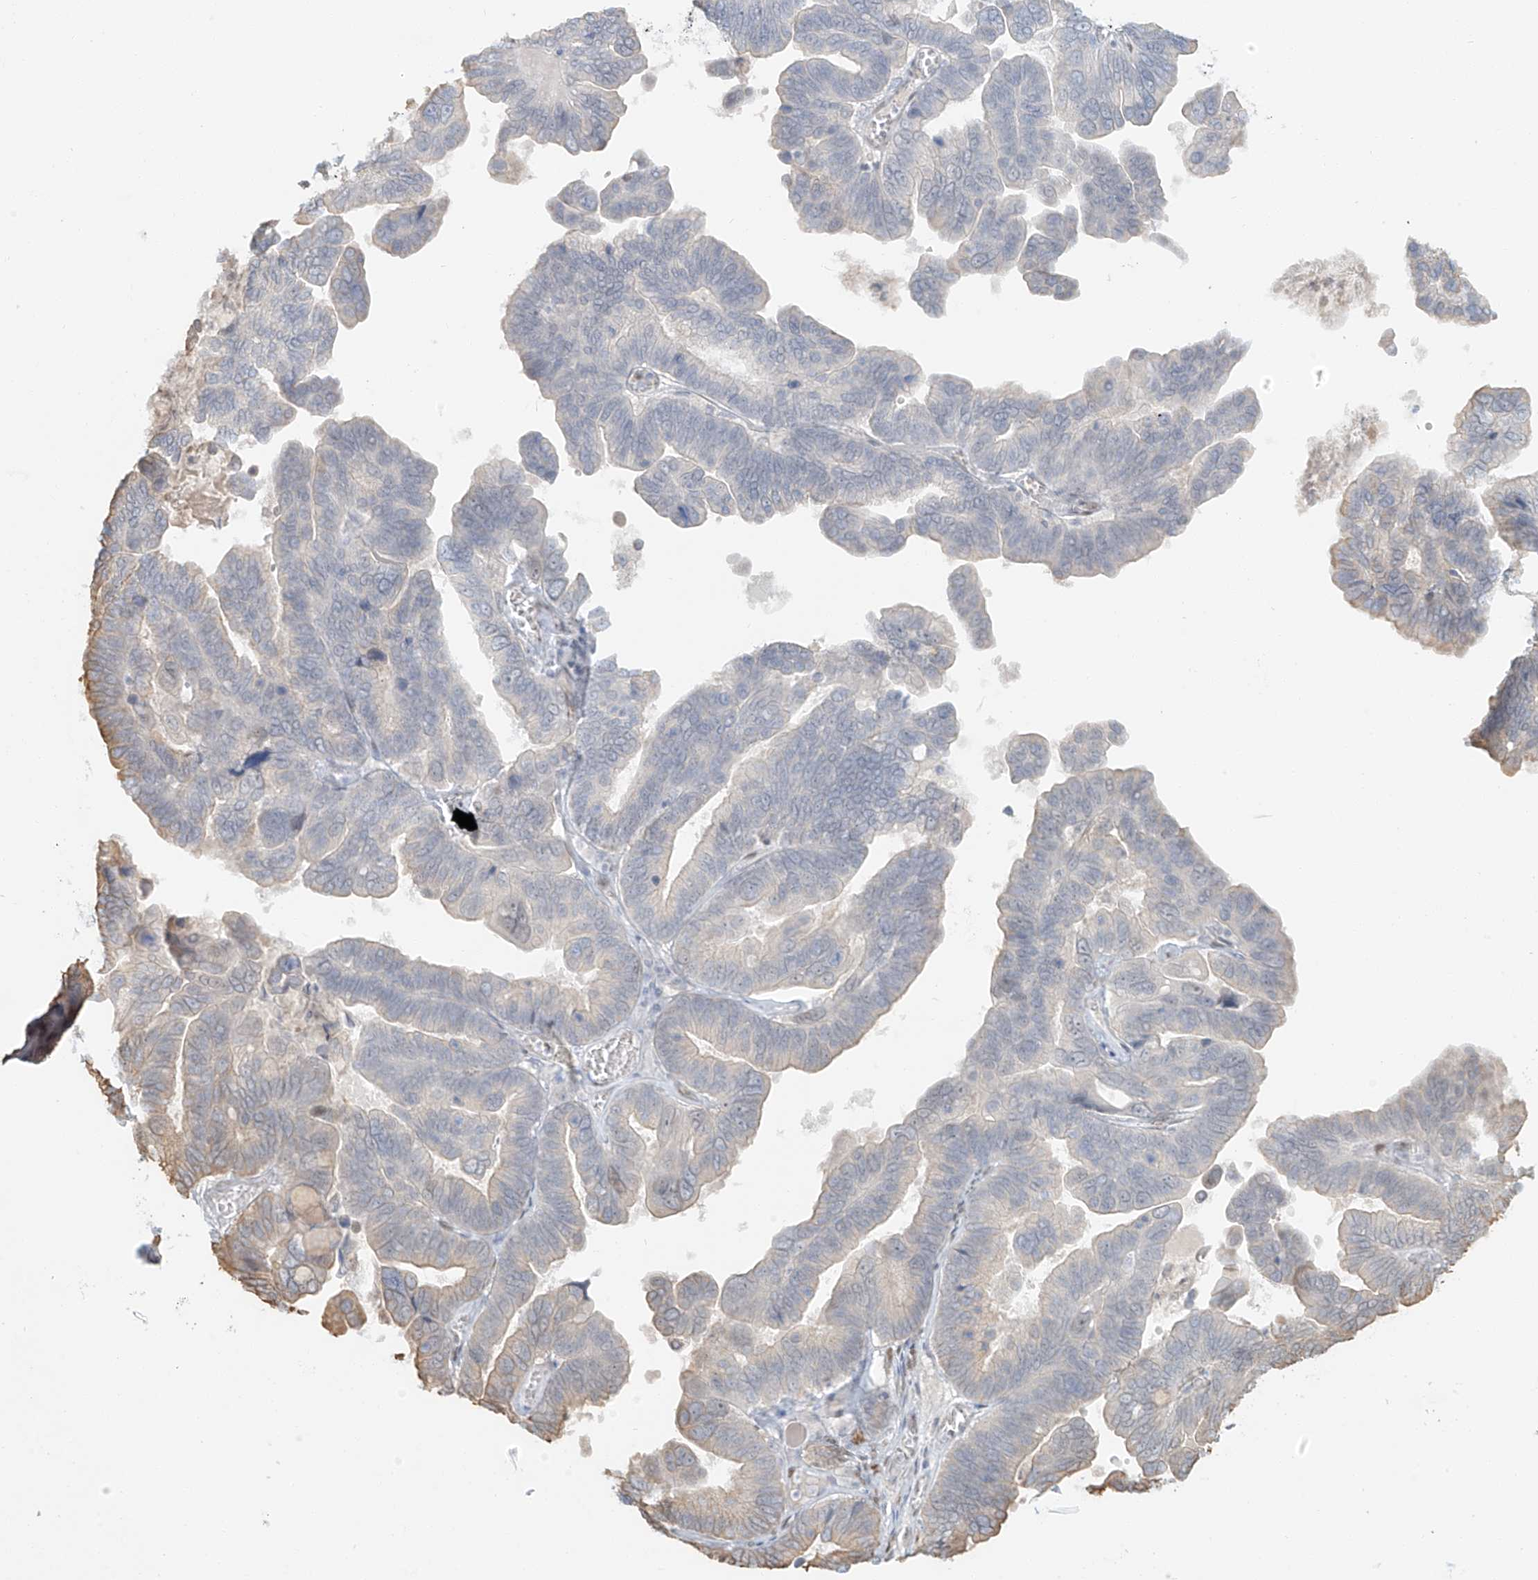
{"staining": {"intensity": "negative", "quantity": "none", "location": "none"}, "tissue": "ovarian cancer", "cell_type": "Tumor cells", "image_type": "cancer", "snomed": [{"axis": "morphology", "description": "Cystadenocarcinoma, serous, NOS"}, {"axis": "topography", "description": "Ovary"}], "caption": "Tumor cells are negative for brown protein staining in ovarian cancer. (DAB (3,3'-diaminobenzidine) immunohistochemistry visualized using brightfield microscopy, high magnification).", "gene": "ZNF774", "patient": {"sex": "female", "age": 56}}